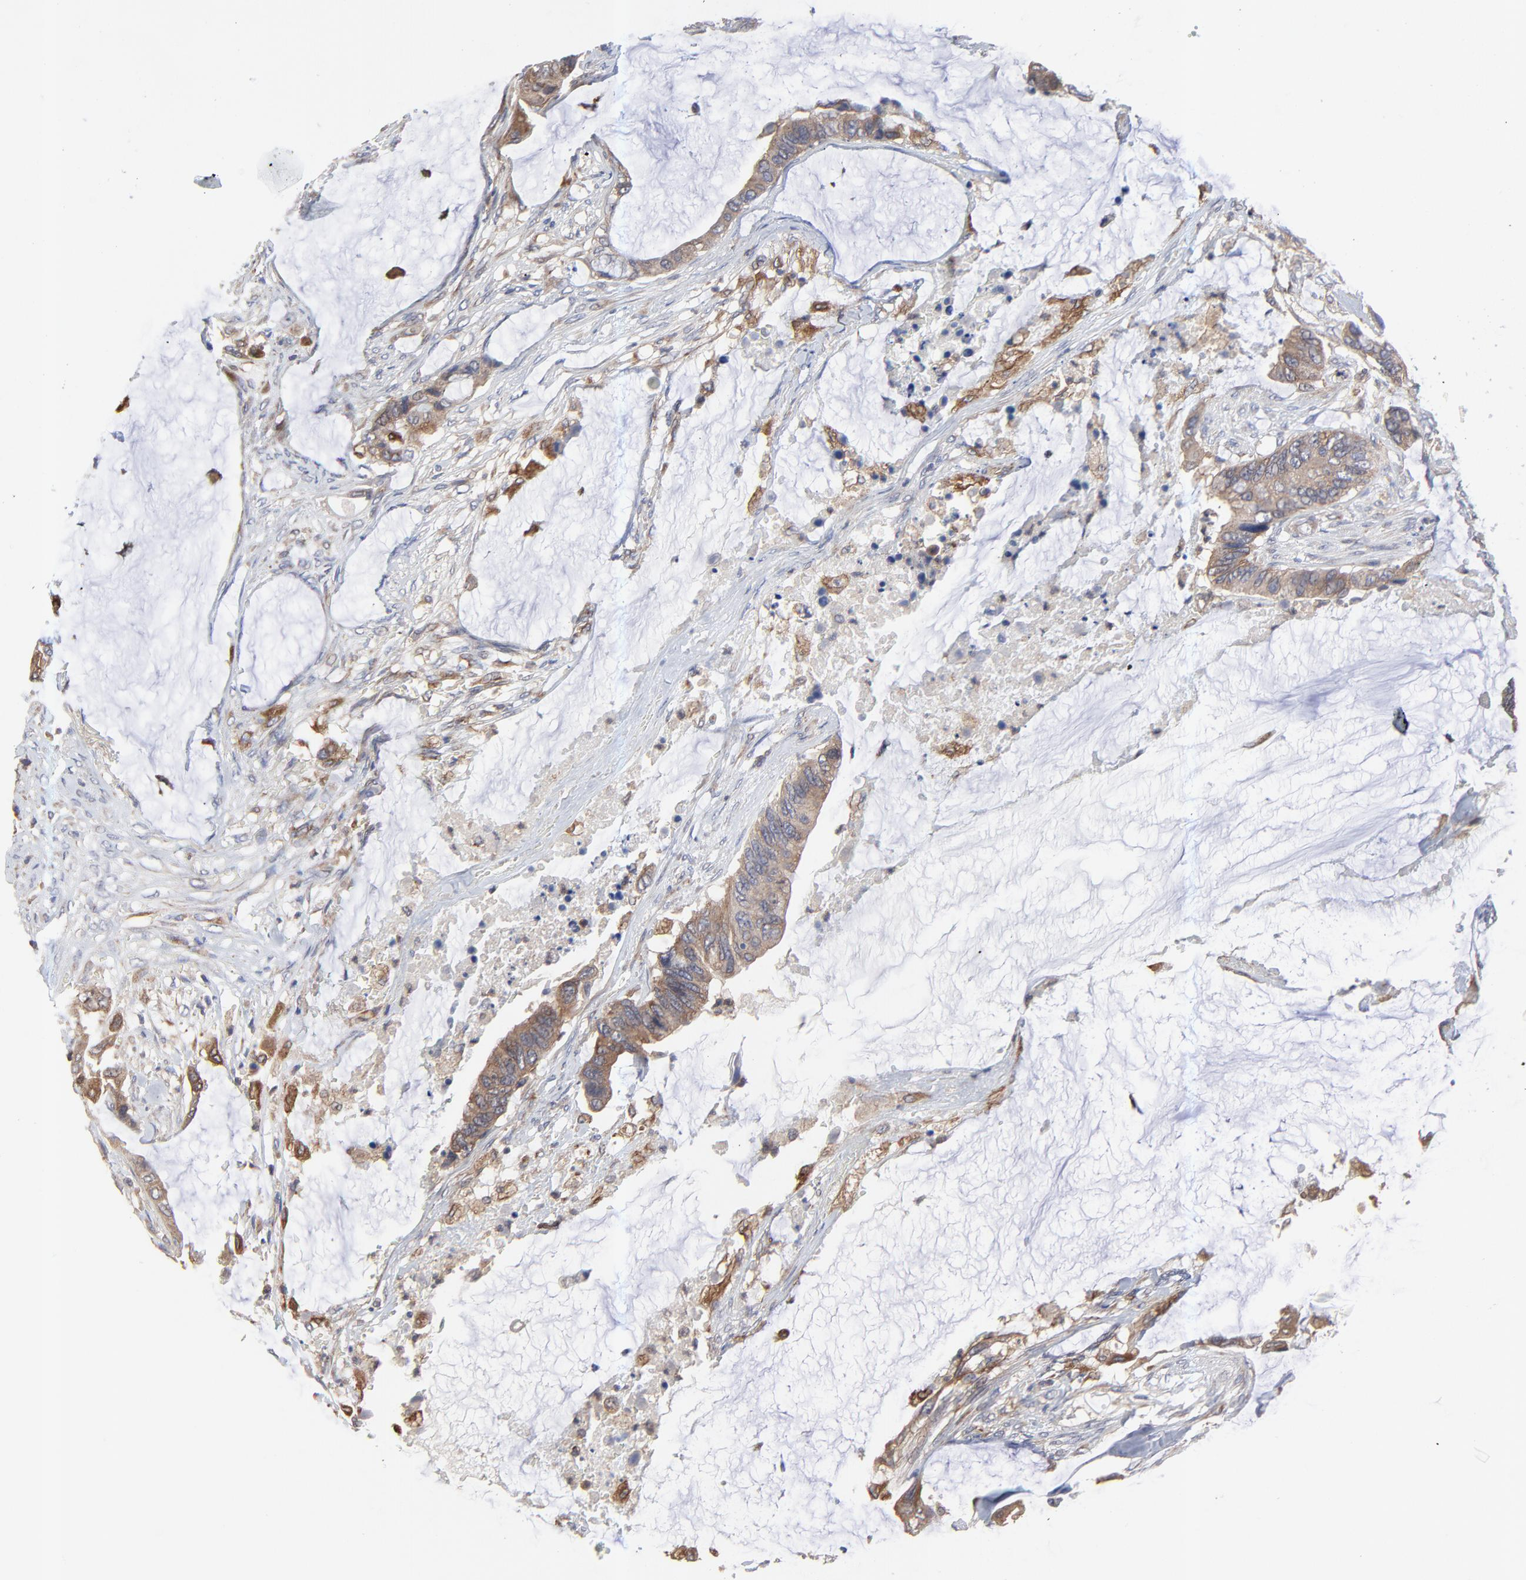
{"staining": {"intensity": "moderate", "quantity": ">75%", "location": "cytoplasmic/membranous"}, "tissue": "colorectal cancer", "cell_type": "Tumor cells", "image_type": "cancer", "snomed": [{"axis": "morphology", "description": "Adenocarcinoma, NOS"}, {"axis": "topography", "description": "Rectum"}], "caption": "Immunohistochemistry of human colorectal cancer (adenocarcinoma) exhibits medium levels of moderate cytoplasmic/membranous staining in about >75% of tumor cells.", "gene": "RAB9A", "patient": {"sex": "female", "age": 59}}